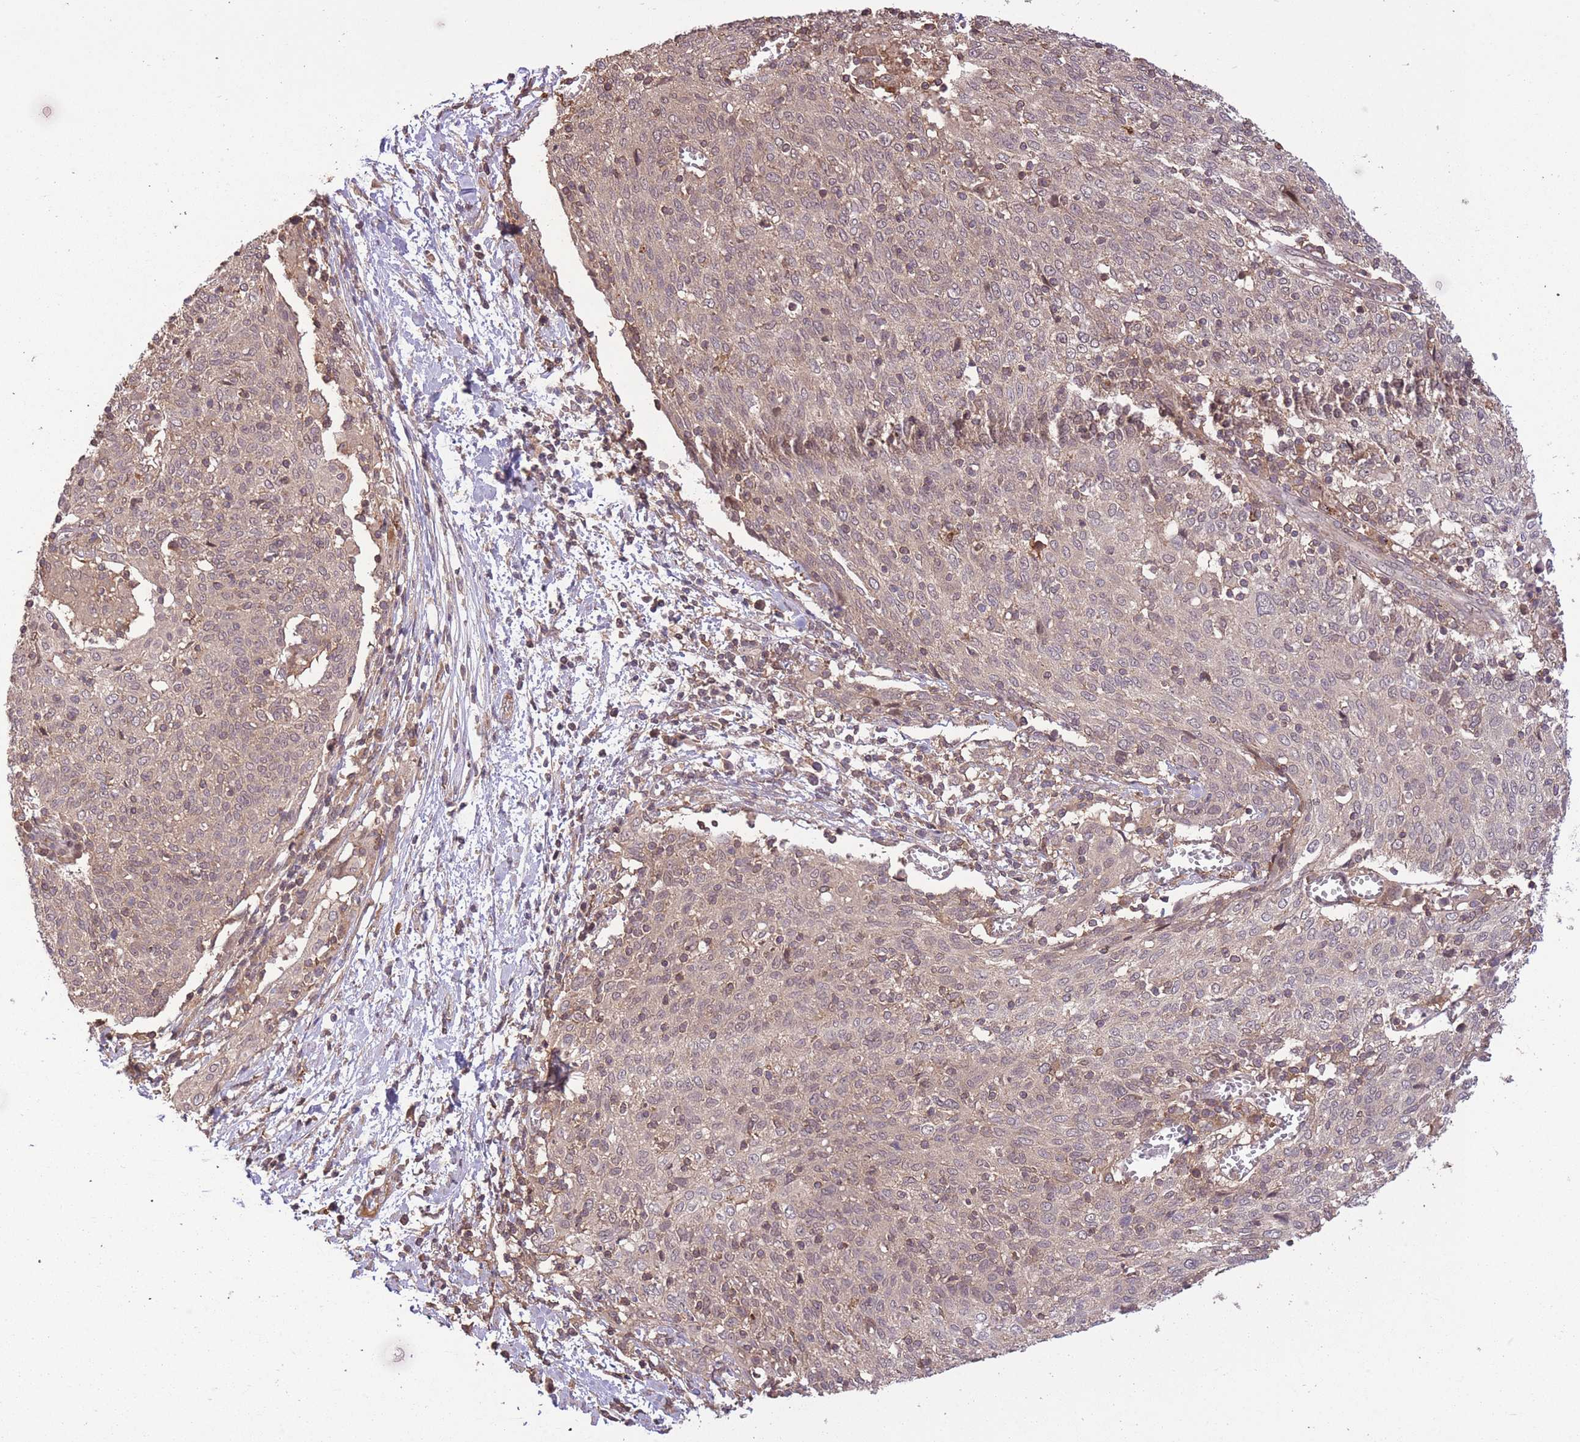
{"staining": {"intensity": "weak", "quantity": "25%-75%", "location": "cytoplasmic/membranous,nuclear"}, "tissue": "cervical cancer", "cell_type": "Tumor cells", "image_type": "cancer", "snomed": [{"axis": "morphology", "description": "Squamous cell carcinoma, NOS"}, {"axis": "topography", "description": "Cervix"}], "caption": "High-power microscopy captured an IHC image of cervical squamous cell carcinoma, revealing weak cytoplasmic/membranous and nuclear expression in approximately 25%-75% of tumor cells.", "gene": "POLR3F", "patient": {"sex": "female", "age": 52}}